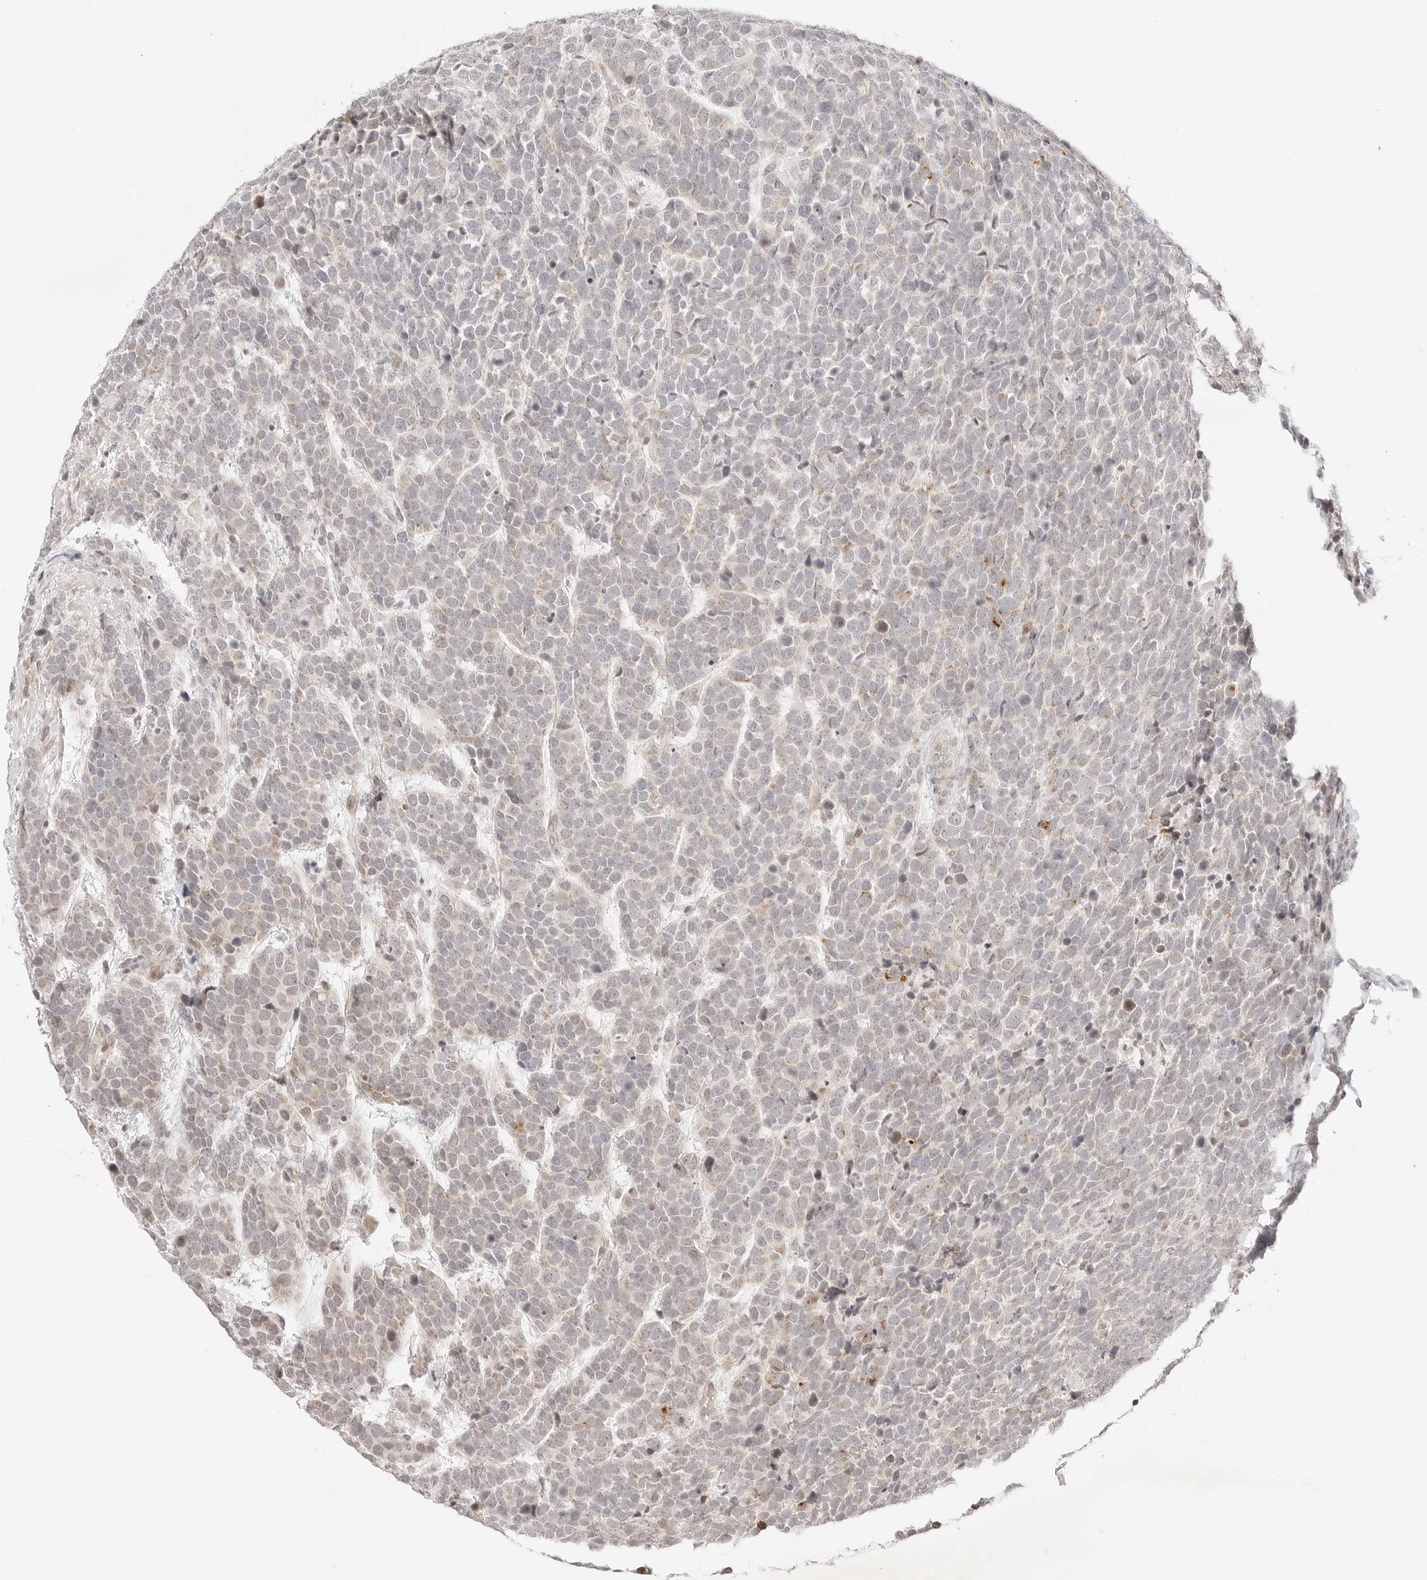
{"staining": {"intensity": "negative", "quantity": "none", "location": "none"}, "tissue": "urothelial cancer", "cell_type": "Tumor cells", "image_type": "cancer", "snomed": [{"axis": "morphology", "description": "Urothelial carcinoma, High grade"}, {"axis": "topography", "description": "Urinary bladder"}], "caption": "Histopathology image shows no significant protein expression in tumor cells of high-grade urothelial carcinoma. (DAB immunohistochemistry (IHC), high magnification).", "gene": "RPS6KL1", "patient": {"sex": "female", "age": 82}}